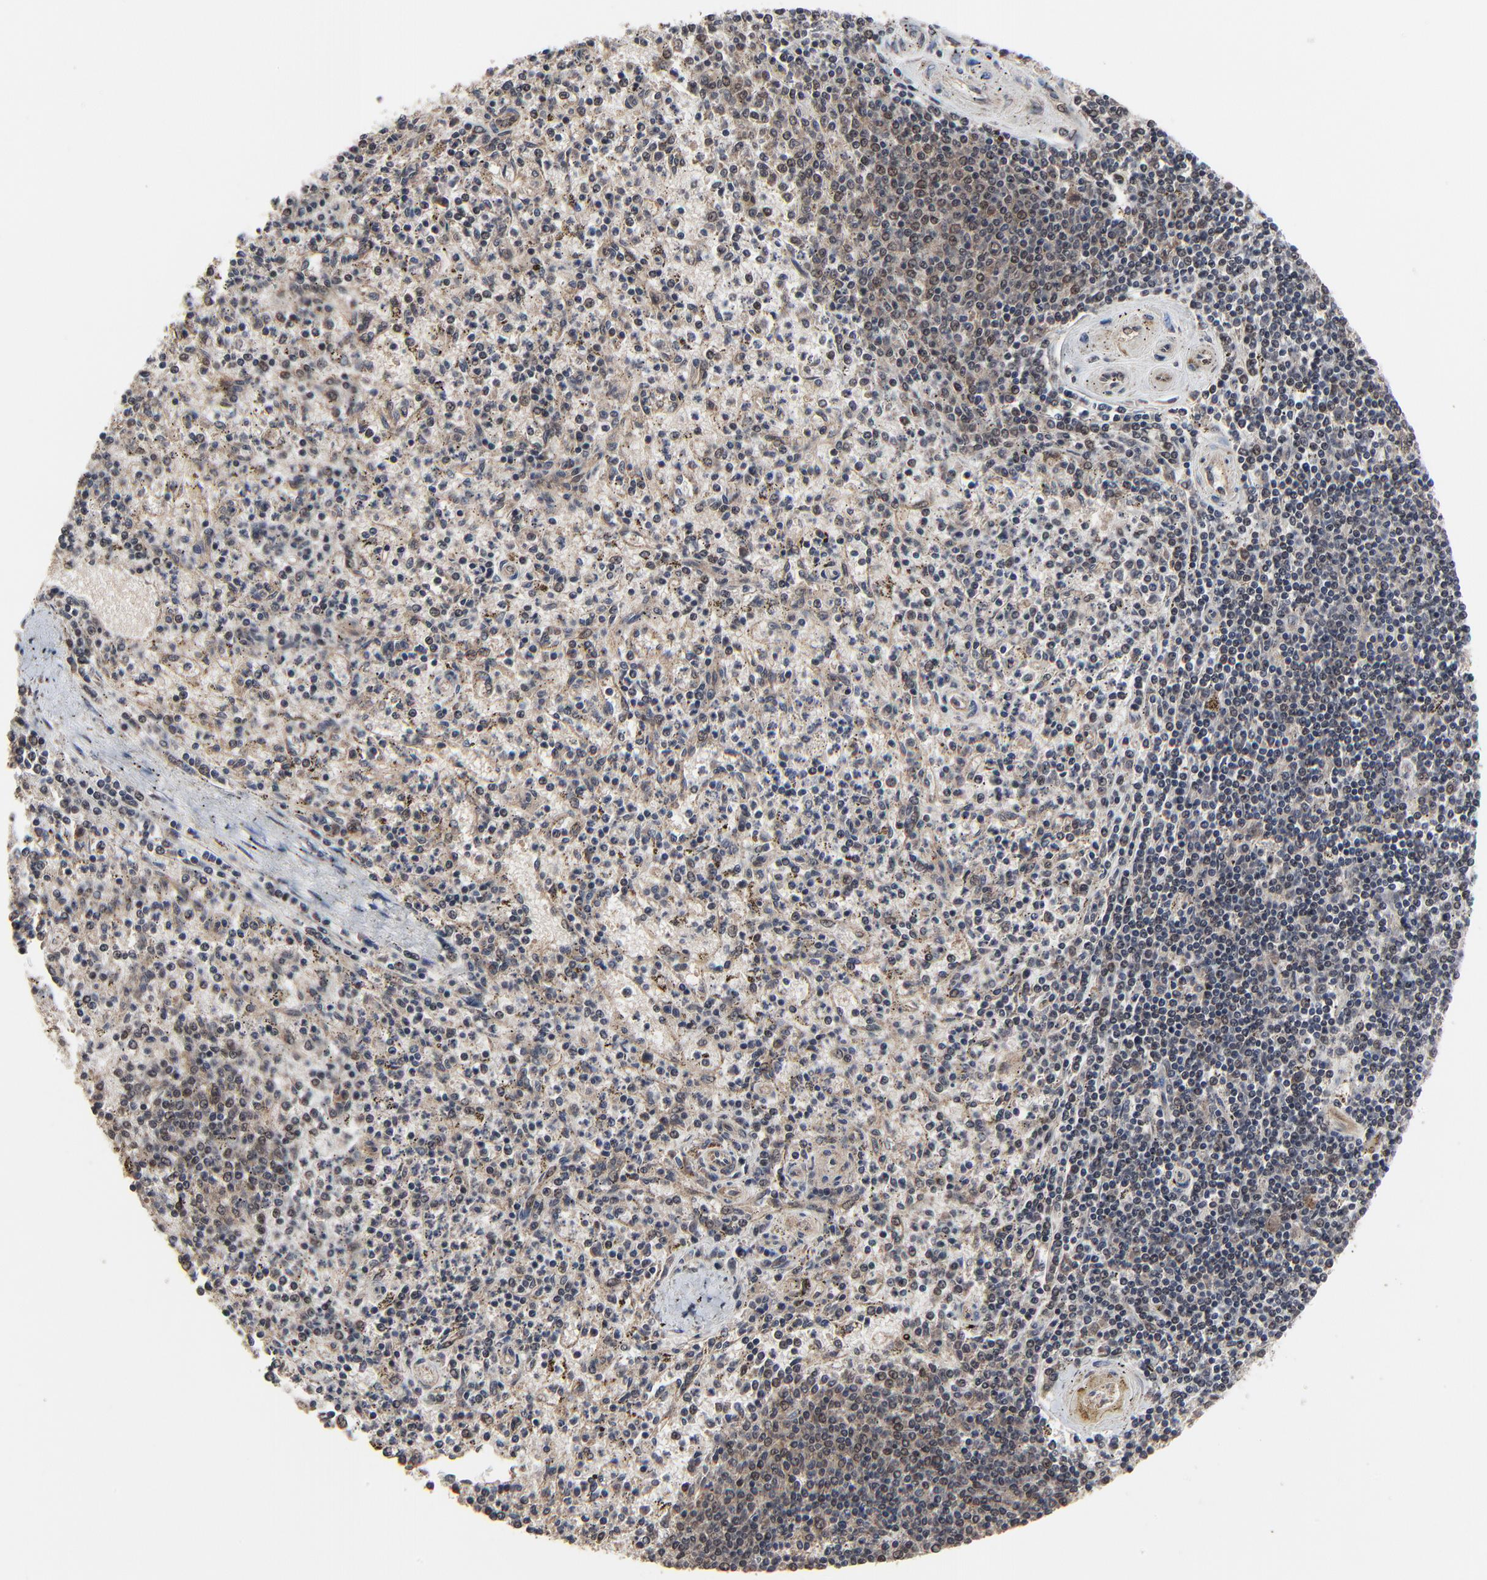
{"staining": {"intensity": "weak", "quantity": ">75%", "location": "cytoplasmic/membranous,nuclear"}, "tissue": "spleen", "cell_type": "Cells in red pulp", "image_type": "normal", "snomed": [{"axis": "morphology", "description": "Normal tissue, NOS"}, {"axis": "topography", "description": "Spleen"}], "caption": "Immunohistochemistry (IHC) staining of unremarkable spleen, which displays low levels of weak cytoplasmic/membranous,nuclear positivity in approximately >75% of cells in red pulp indicating weak cytoplasmic/membranous,nuclear protein staining. The staining was performed using DAB (3,3'-diaminobenzidine) (brown) for protein detection and nuclei were counterstained in hematoxylin (blue).", "gene": "RHOJ", "patient": {"sex": "male", "age": 72}}